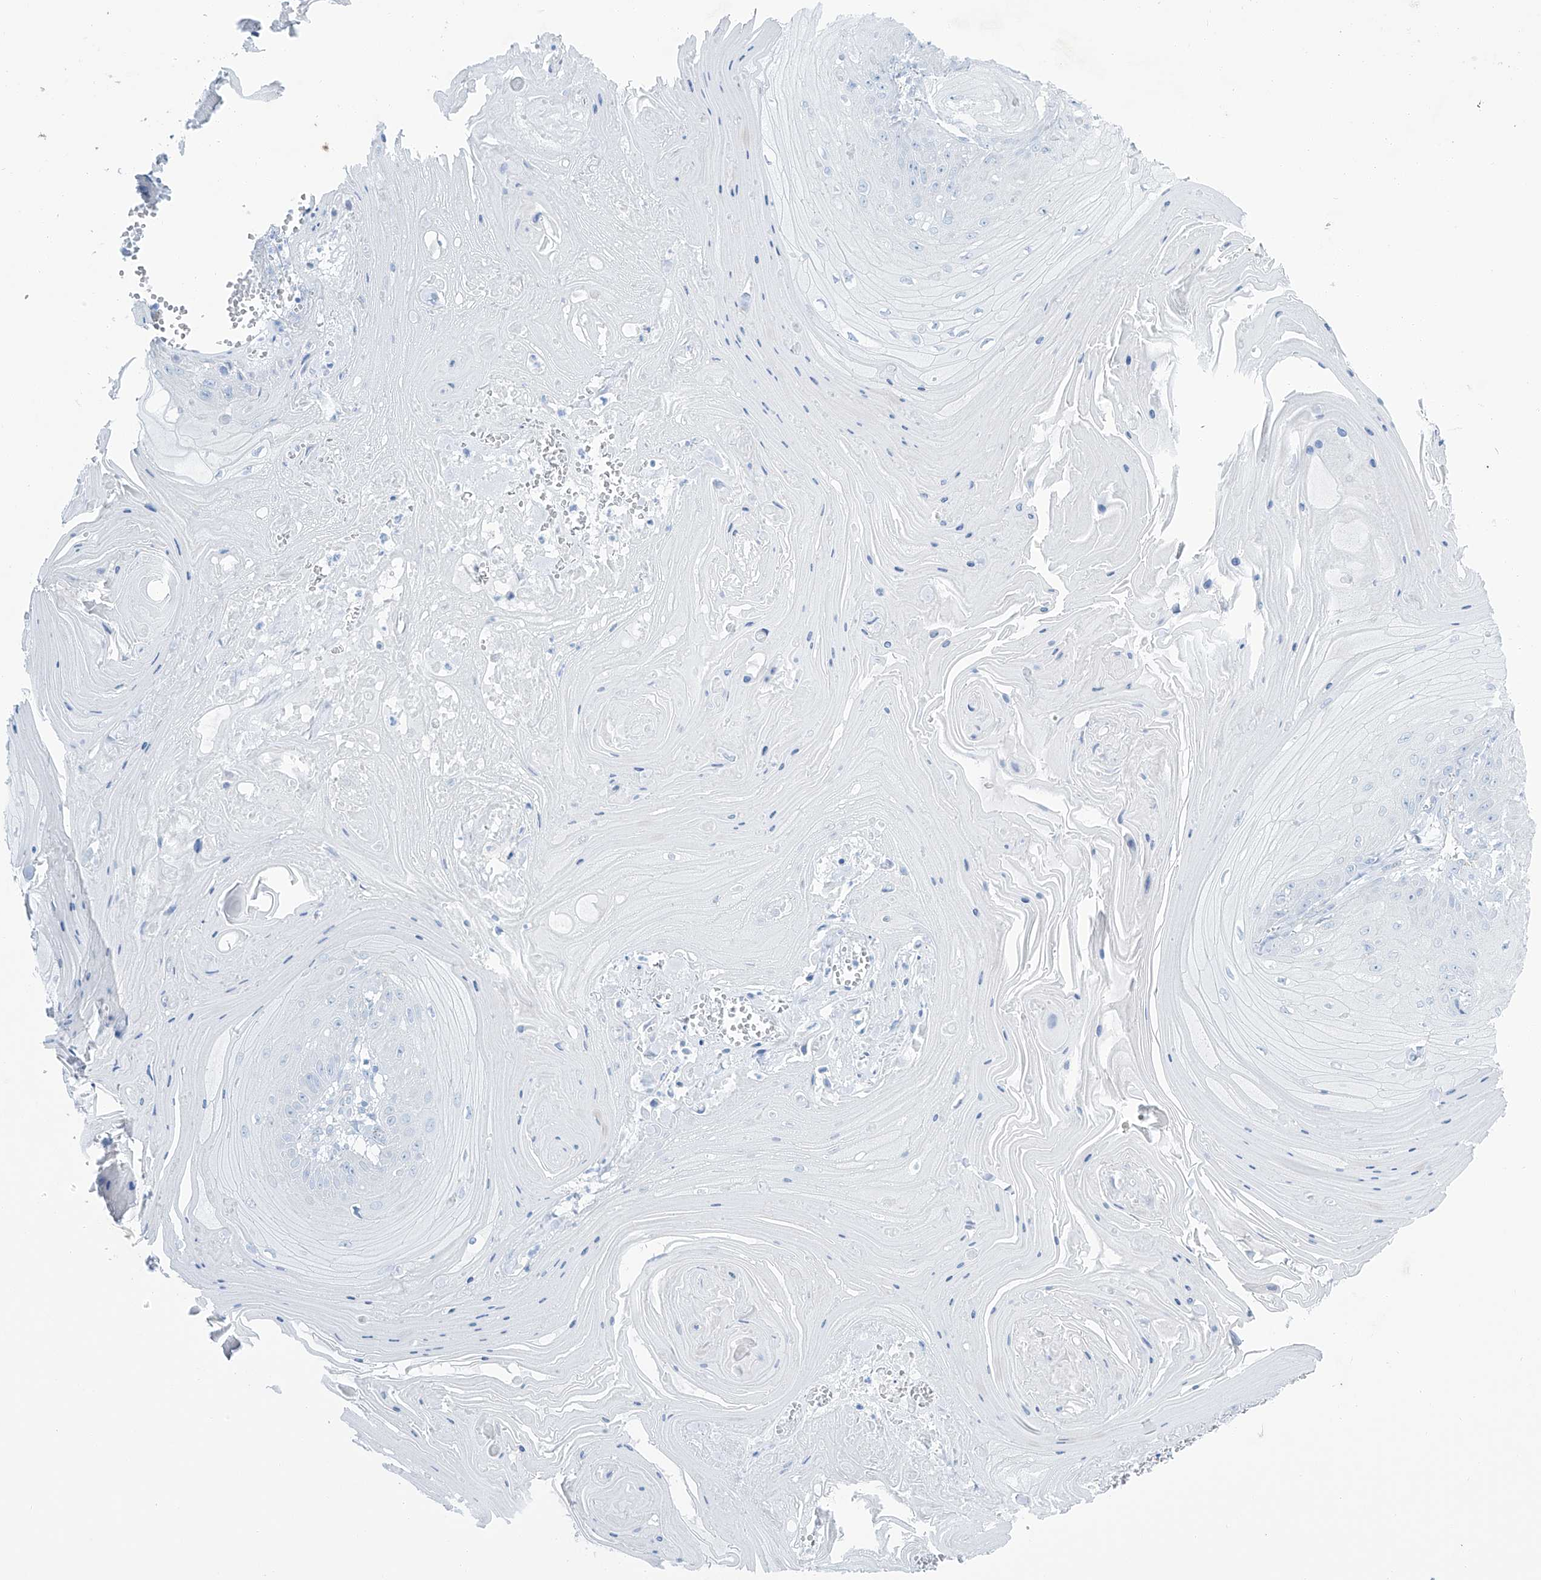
{"staining": {"intensity": "negative", "quantity": "none", "location": "none"}, "tissue": "skin cancer", "cell_type": "Tumor cells", "image_type": "cancer", "snomed": [{"axis": "morphology", "description": "Squamous cell carcinoma, NOS"}, {"axis": "topography", "description": "Skin"}], "caption": "Immunohistochemistry (IHC) photomicrograph of neoplastic tissue: human squamous cell carcinoma (skin) stained with DAB demonstrates no significant protein staining in tumor cells.", "gene": "MAGI1", "patient": {"sex": "male", "age": 74}}